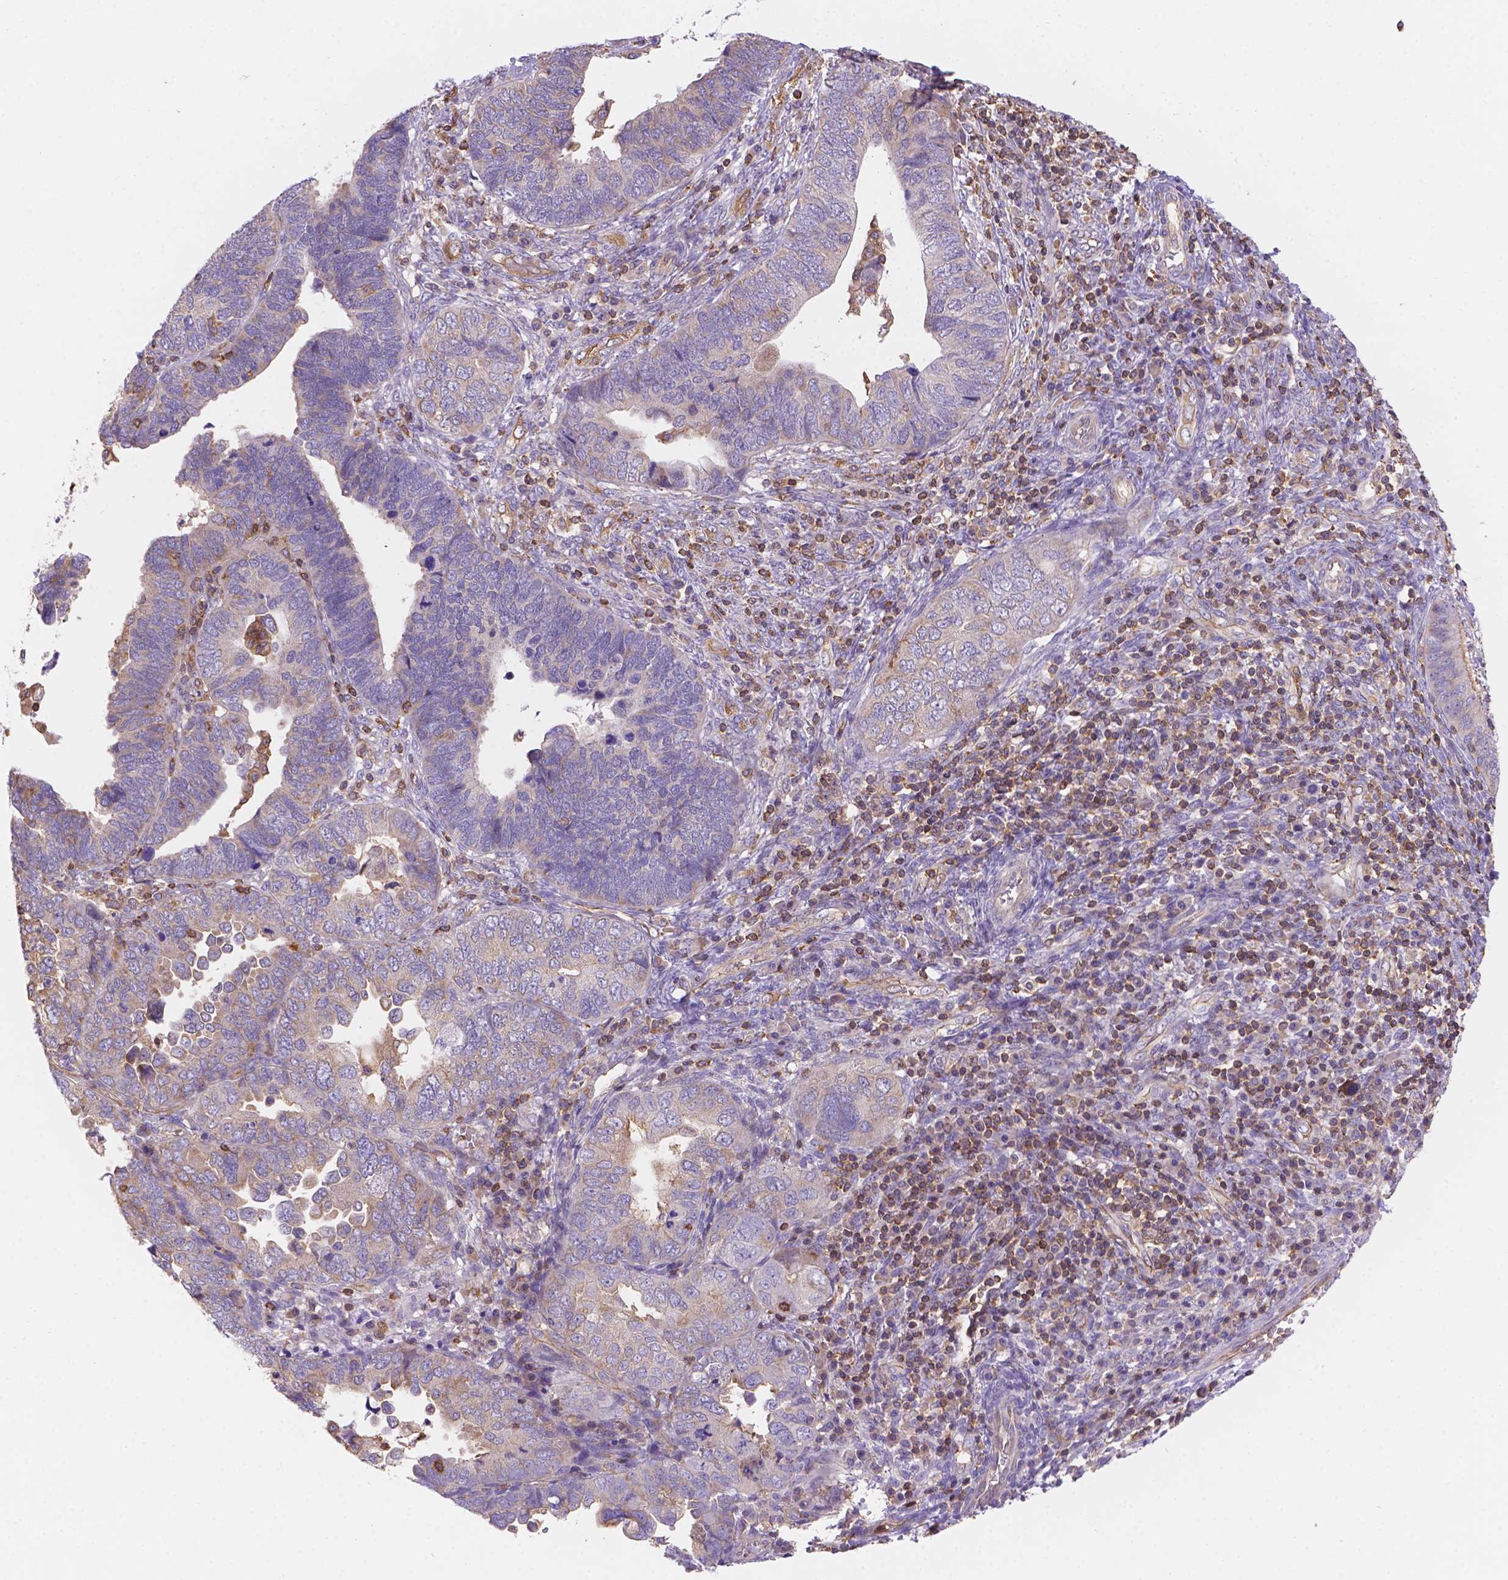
{"staining": {"intensity": "weak", "quantity": "<25%", "location": "cytoplasmic/membranous"}, "tissue": "endometrial cancer", "cell_type": "Tumor cells", "image_type": "cancer", "snomed": [{"axis": "morphology", "description": "Adenocarcinoma, NOS"}, {"axis": "topography", "description": "Endometrium"}], "caption": "DAB (3,3'-diaminobenzidine) immunohistochemical staining of human adenocarcinoma (endometrial) reveals no significant staining in tumor cells.", "gene": "DMWD", "patient": {"sex": "female", "age": 79}}